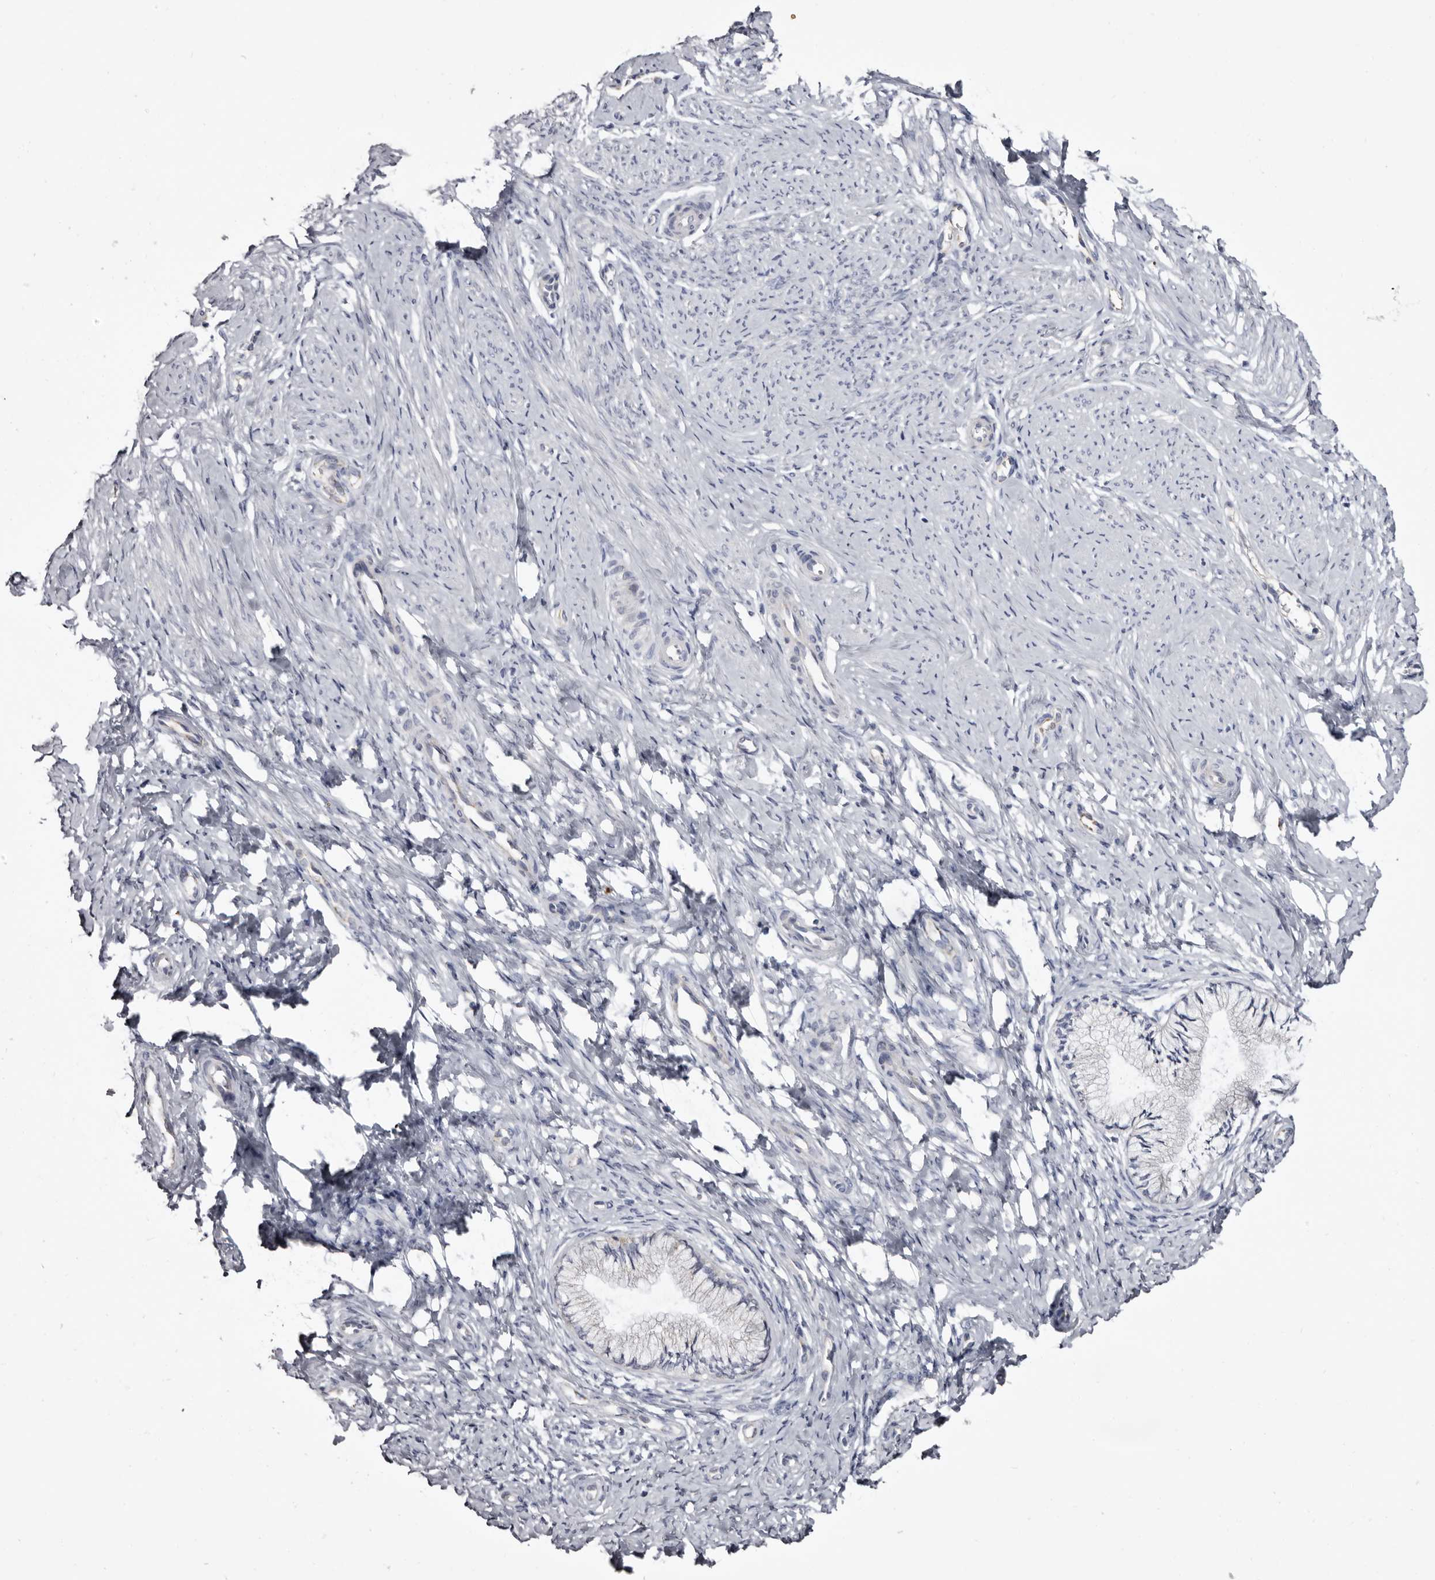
{"staining": {"intensity": "negative", "quantity": "none", "location": "none"}, "tissue": "cervix", "cell_type": "Glandular cells", "image_type": "normal", "snomed": [{"axis": "morphology", "description": "Normal tissue, NOS"}, {"axis": "topography", "description": "Cervix"}], "caption": "Immunohistochemistry of benign cervix reveals no staining in glandular cells. (Brightfield microscopy of DAB IHC at high magnification).", "gene": "CASQ1", "patient": {"sex": "female", "age": 36}}